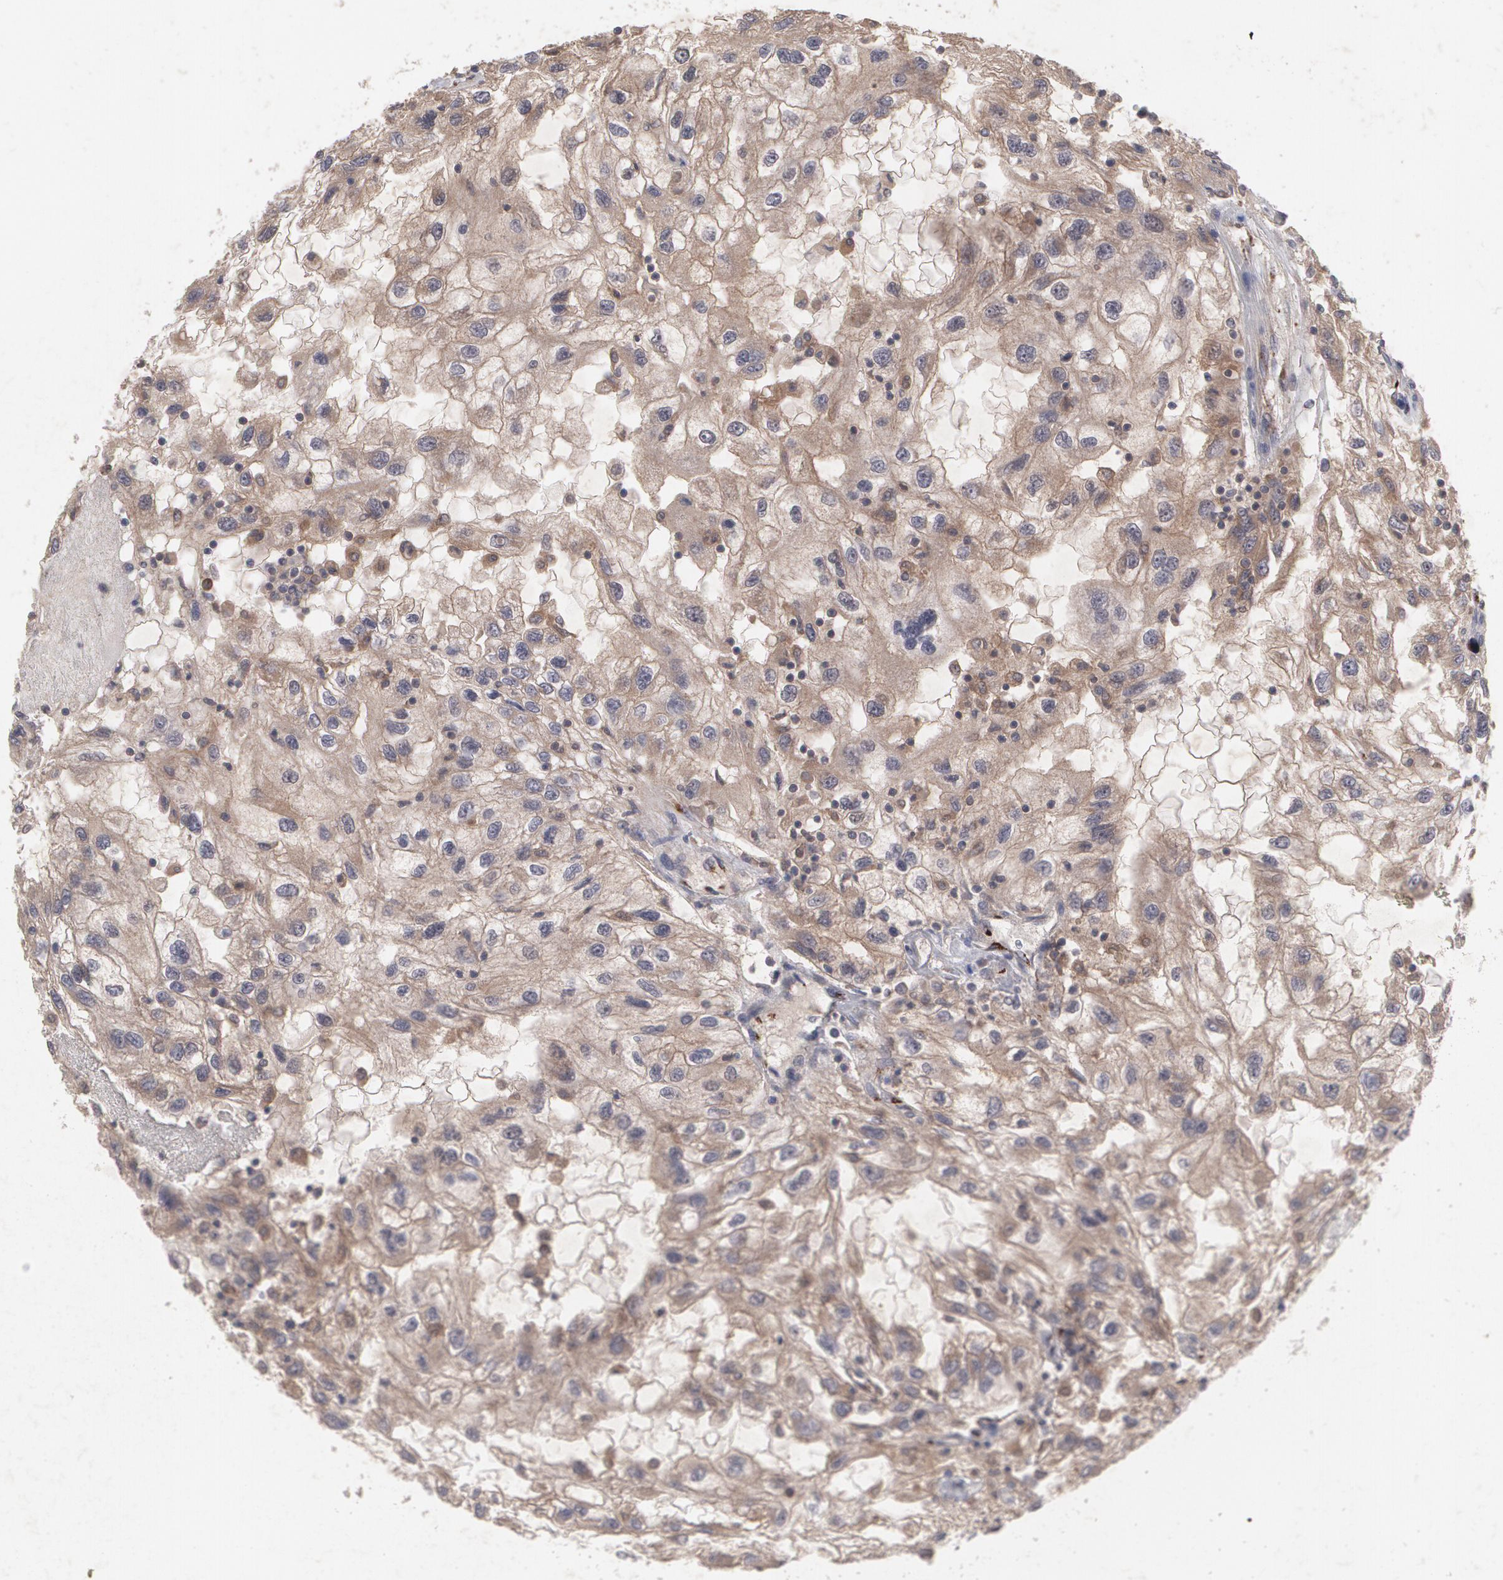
{"staining": {"intensity": "weak", "quantity": ">75%", "location": "cytoplasmic/membranous"}, "tissue": "renal cancer", "cell_type": "Tumor cells", "image_type": "cancer", "snomed": [{"axis": "morphology", "description": "Normal tissue, NOS"}, {"axis": "morphology", "description": "Adenocarcinoma, NOS"}, {"axis": "topography", "description": "Kidney"}], "caption": "Protein expression analysis of human renal adenocarcinoma reveals weak cytoplasmic/membranous staining in about >75% of tumor cells.", "gene": "HTT", "patient": {"sex": "male", "age": 71}}